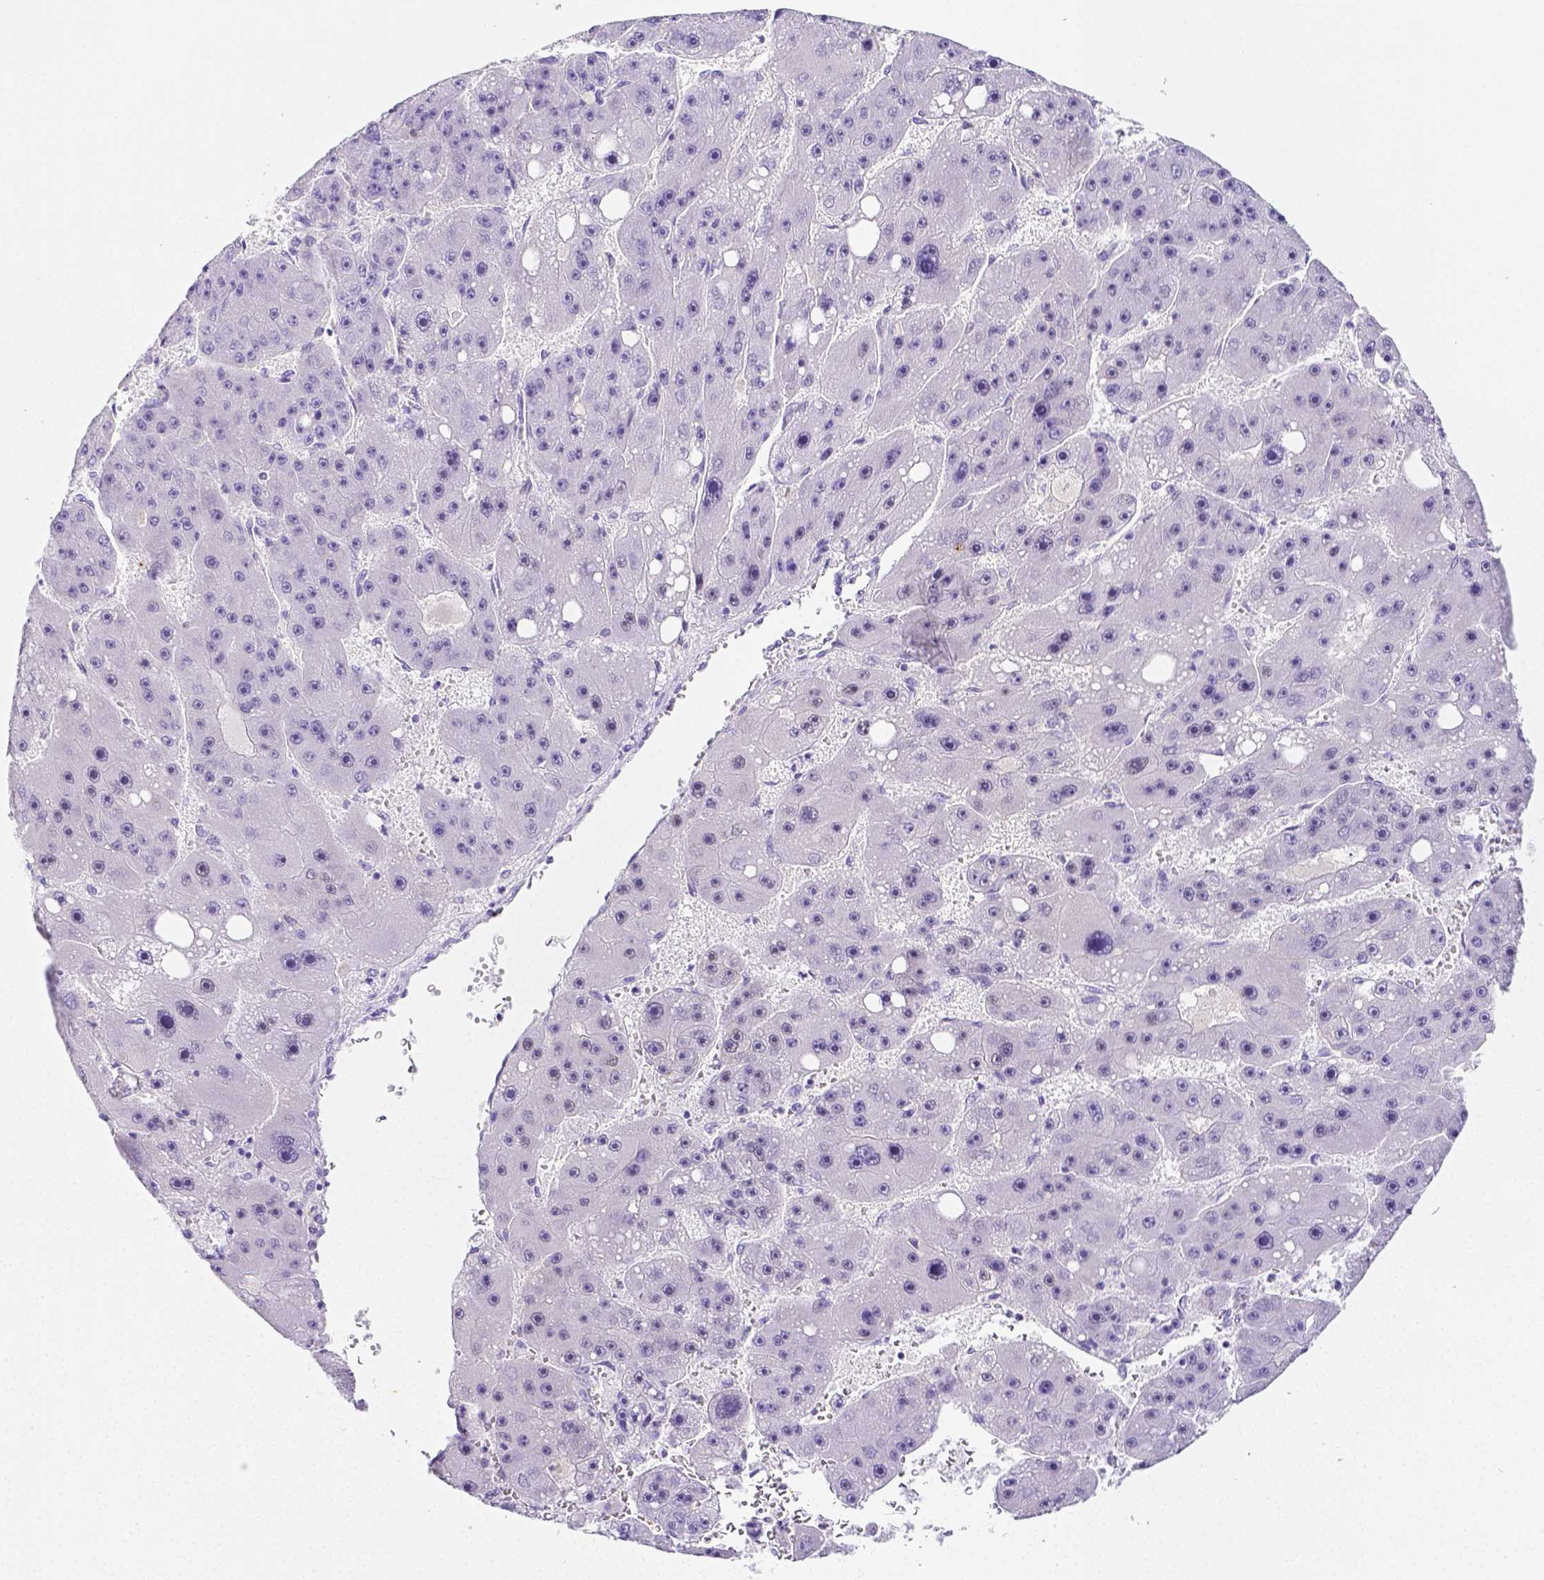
{"staining": {"intensity": "negative", "quantity": "none", "location": "none"}, "tissue": "liver cancer", "cell_type": "Tumor cells", "image_type": "cancer", "snomed": [{"axis": "morphology", "description": "Carcinoma, Hepatocellular, NOS"}, {"axis": "topography", "description": "Liver"}], "caption": "IHC photomicrograph of human hepatocellular carcinoma (liver) stained for a protein (brown), which reveals no staining in tumor cells. The staining was performed using DAB to visualize the protein expression in brown, while the nuclei were stained in blue with hematoxylin (Magnification: 20x).", "gene": "ARHGAP36", "patient": {"sex": "female", "age": 61}}